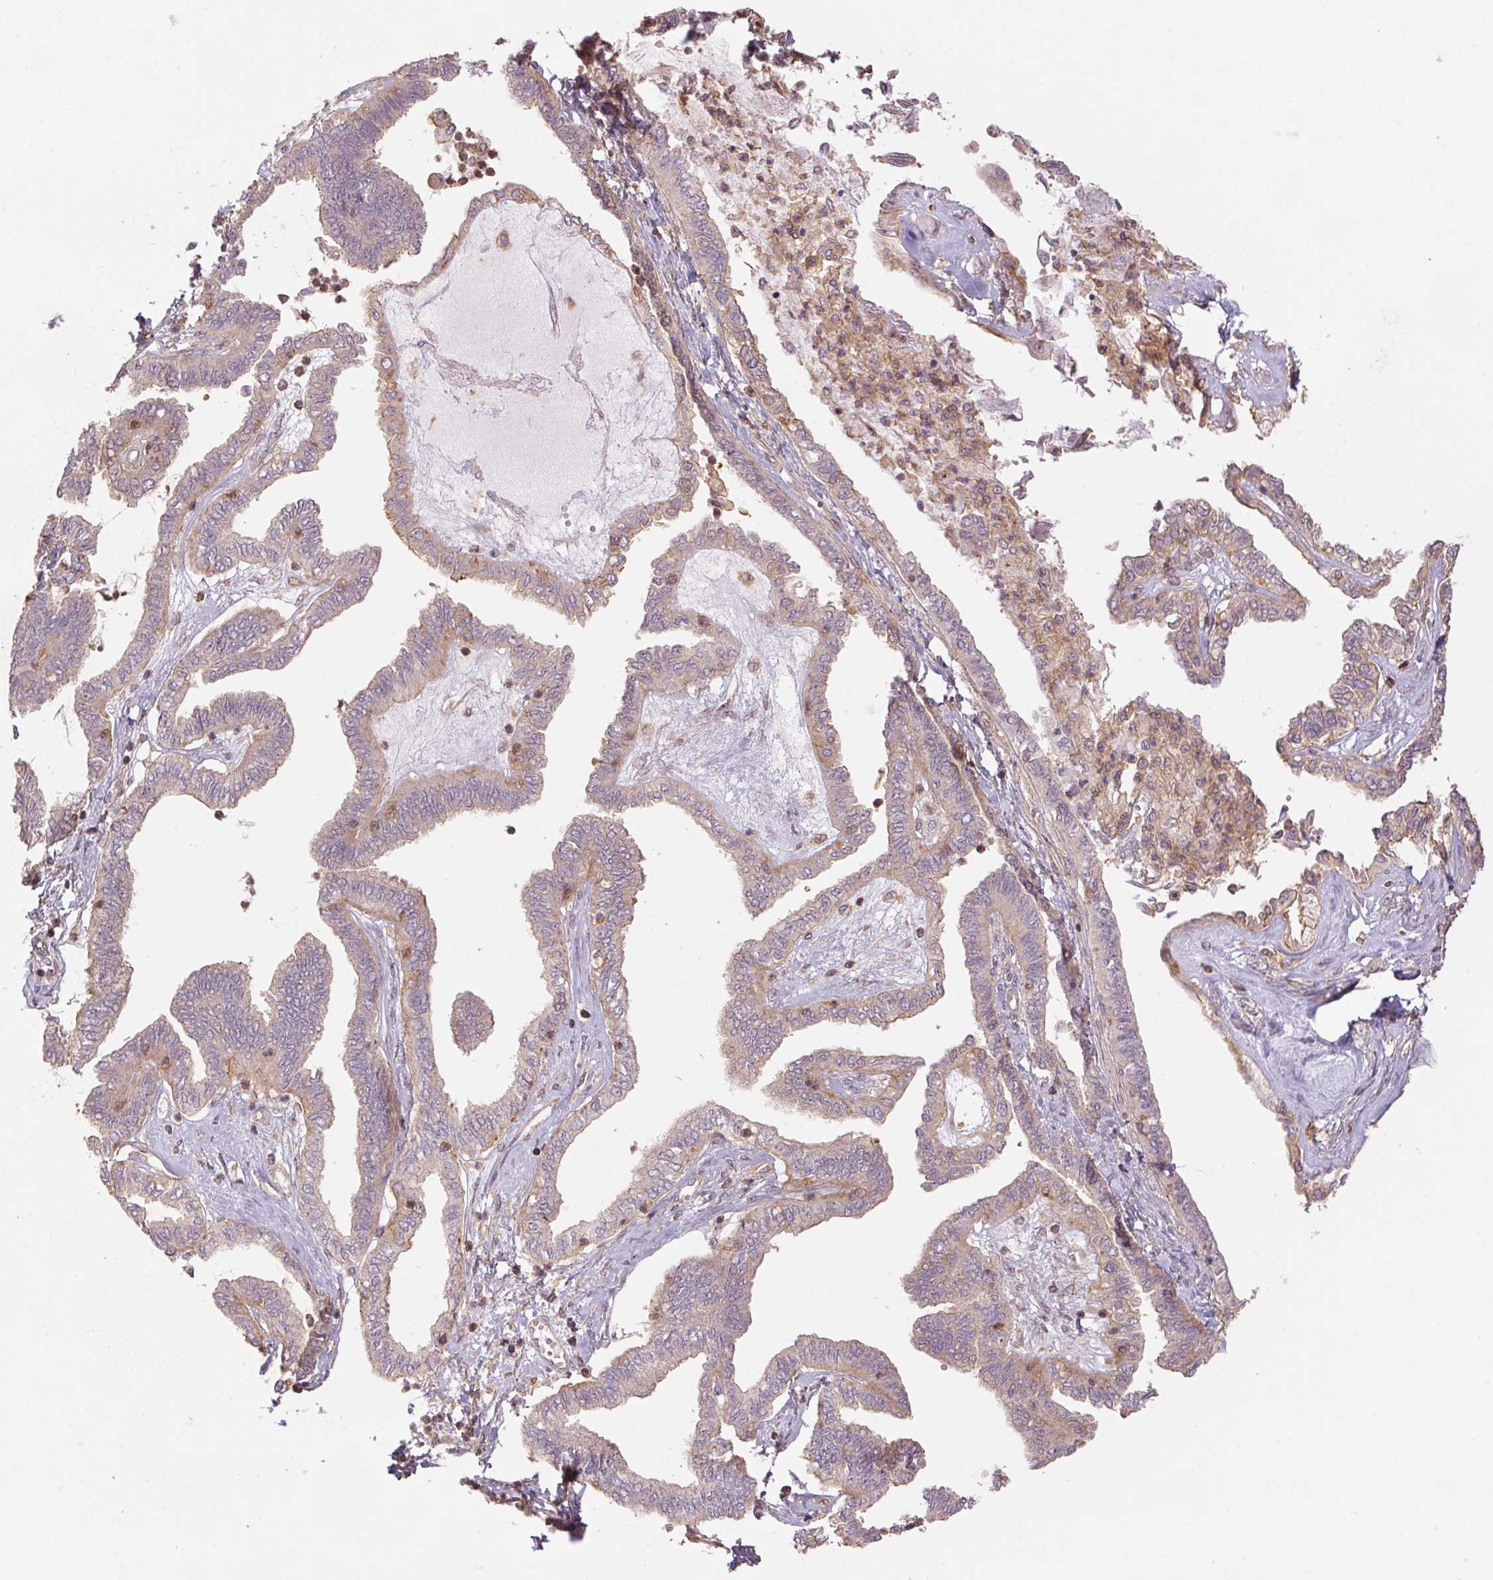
{"staining": {"intensity": "negative", "quantity": "none", "location": "none"}, "tissue": "ovarian cancer", "cell_type": "Tumor cells", "image_type": "cancer", "snomed": [{"axis": "morphology", "description": "Carcinoma, endometroid"}, {"axis": "topography", "description": "Ovary"}], "caption": "Immunohistochemistry (IHC) of human endometroid carcinoma (ovarian) exhibits no staining in tumor cells.", "gene": "TUBA3D", "patient": {"sex": "female", "age": 70}}